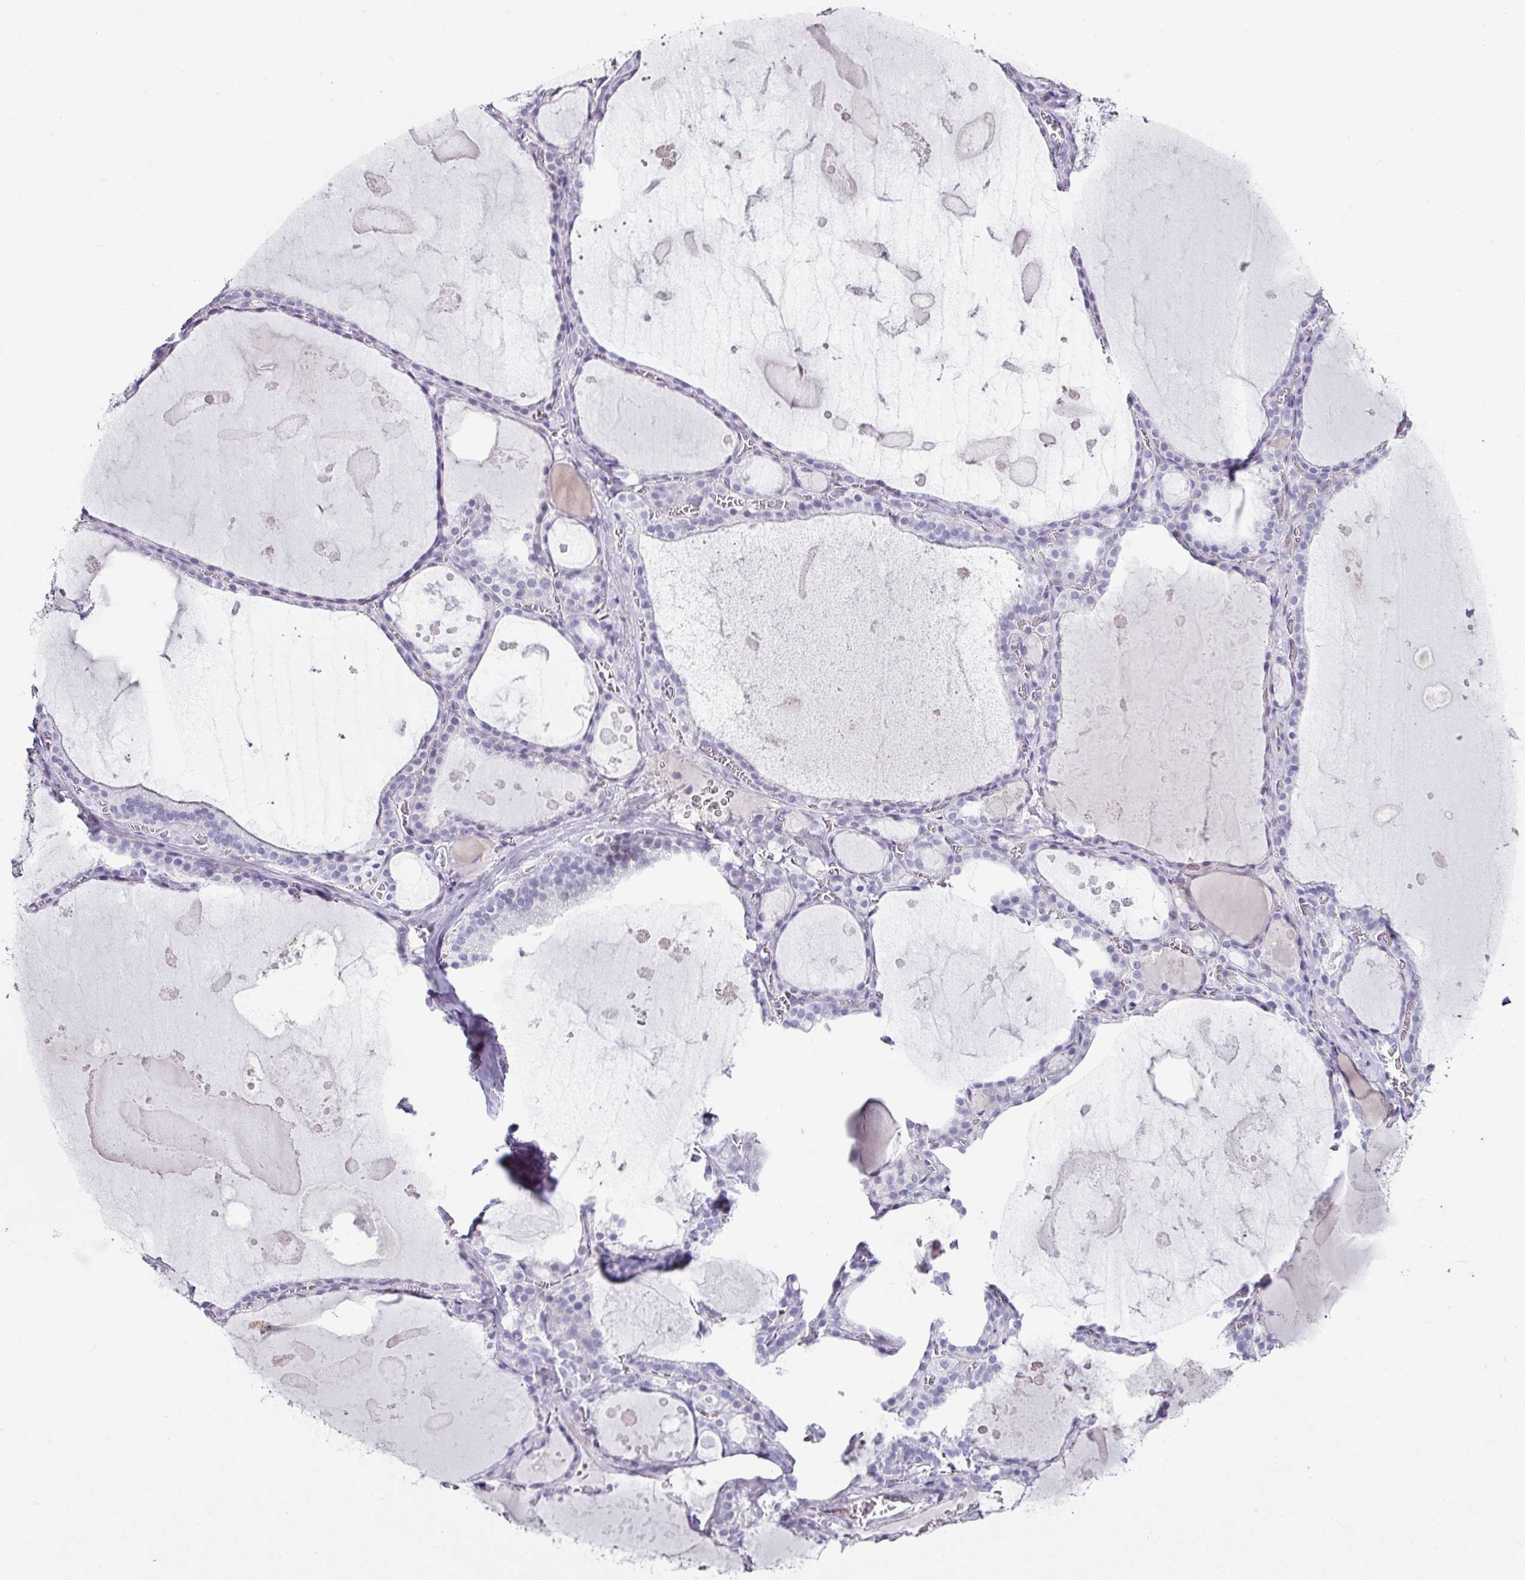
{"staining": {"intensity": "negative", "quantity": "none", "location": "none"}, "tissue": "thyroid gland", "cell_type": "Glandular cells", "image_type": "normal", "snomed": [{"axis": "morphology", "description": "Normal tissue, NOS"}, {"axis": "topography", "description": "Thyroid gland"}], "caption": "Immunohistochemical staining of benign human thyroid gland displays no significant staining in glandular cells. (DAB (3,3'-diaminobenzidine) immunohistochemistry with hematoxylin counter stain).", "gene": "TRA2A", "patient": {"sex": "male", "age": 56}}